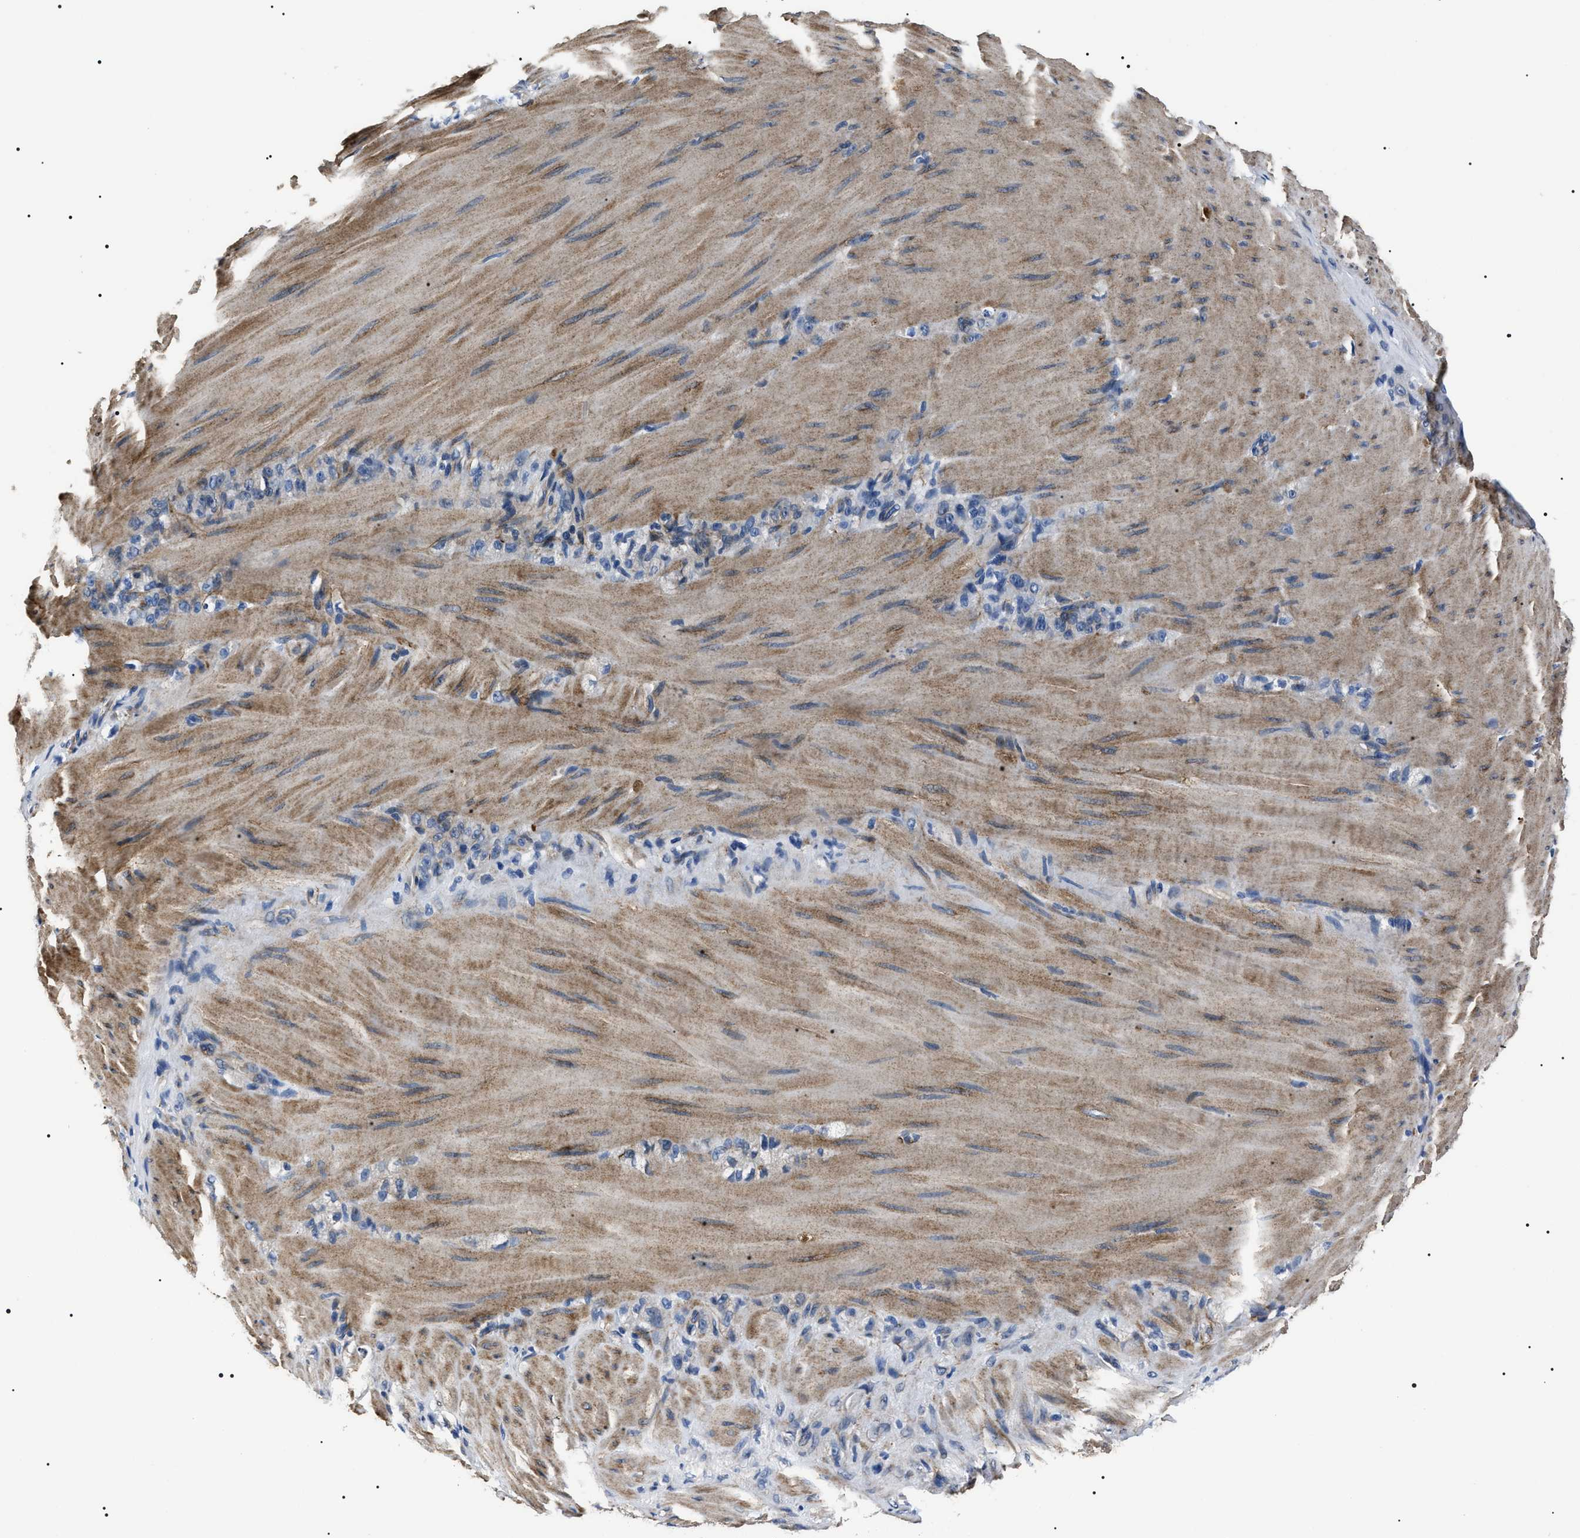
{"staining": {"intensity": "negative", "quantity": "none", "location": "none"}, "tissue": "stomach cancer", "cell_type": "Tumor cells", "image_type": "cancer", "snomed": [{"axis": "morphology", "description": "Normal tissue, NOS"}, {"axis": "morphology", "description": "Adenocarcinoma, NOS"}, {"axis": "topography", "description": "Stomach"}], "caption": "Photomicrograph shows no significant protein staining in tumor cells of adenocarcinoma (stomach).", "gene": "BAG2", "patient": {"sex": "male", "age": 82}}